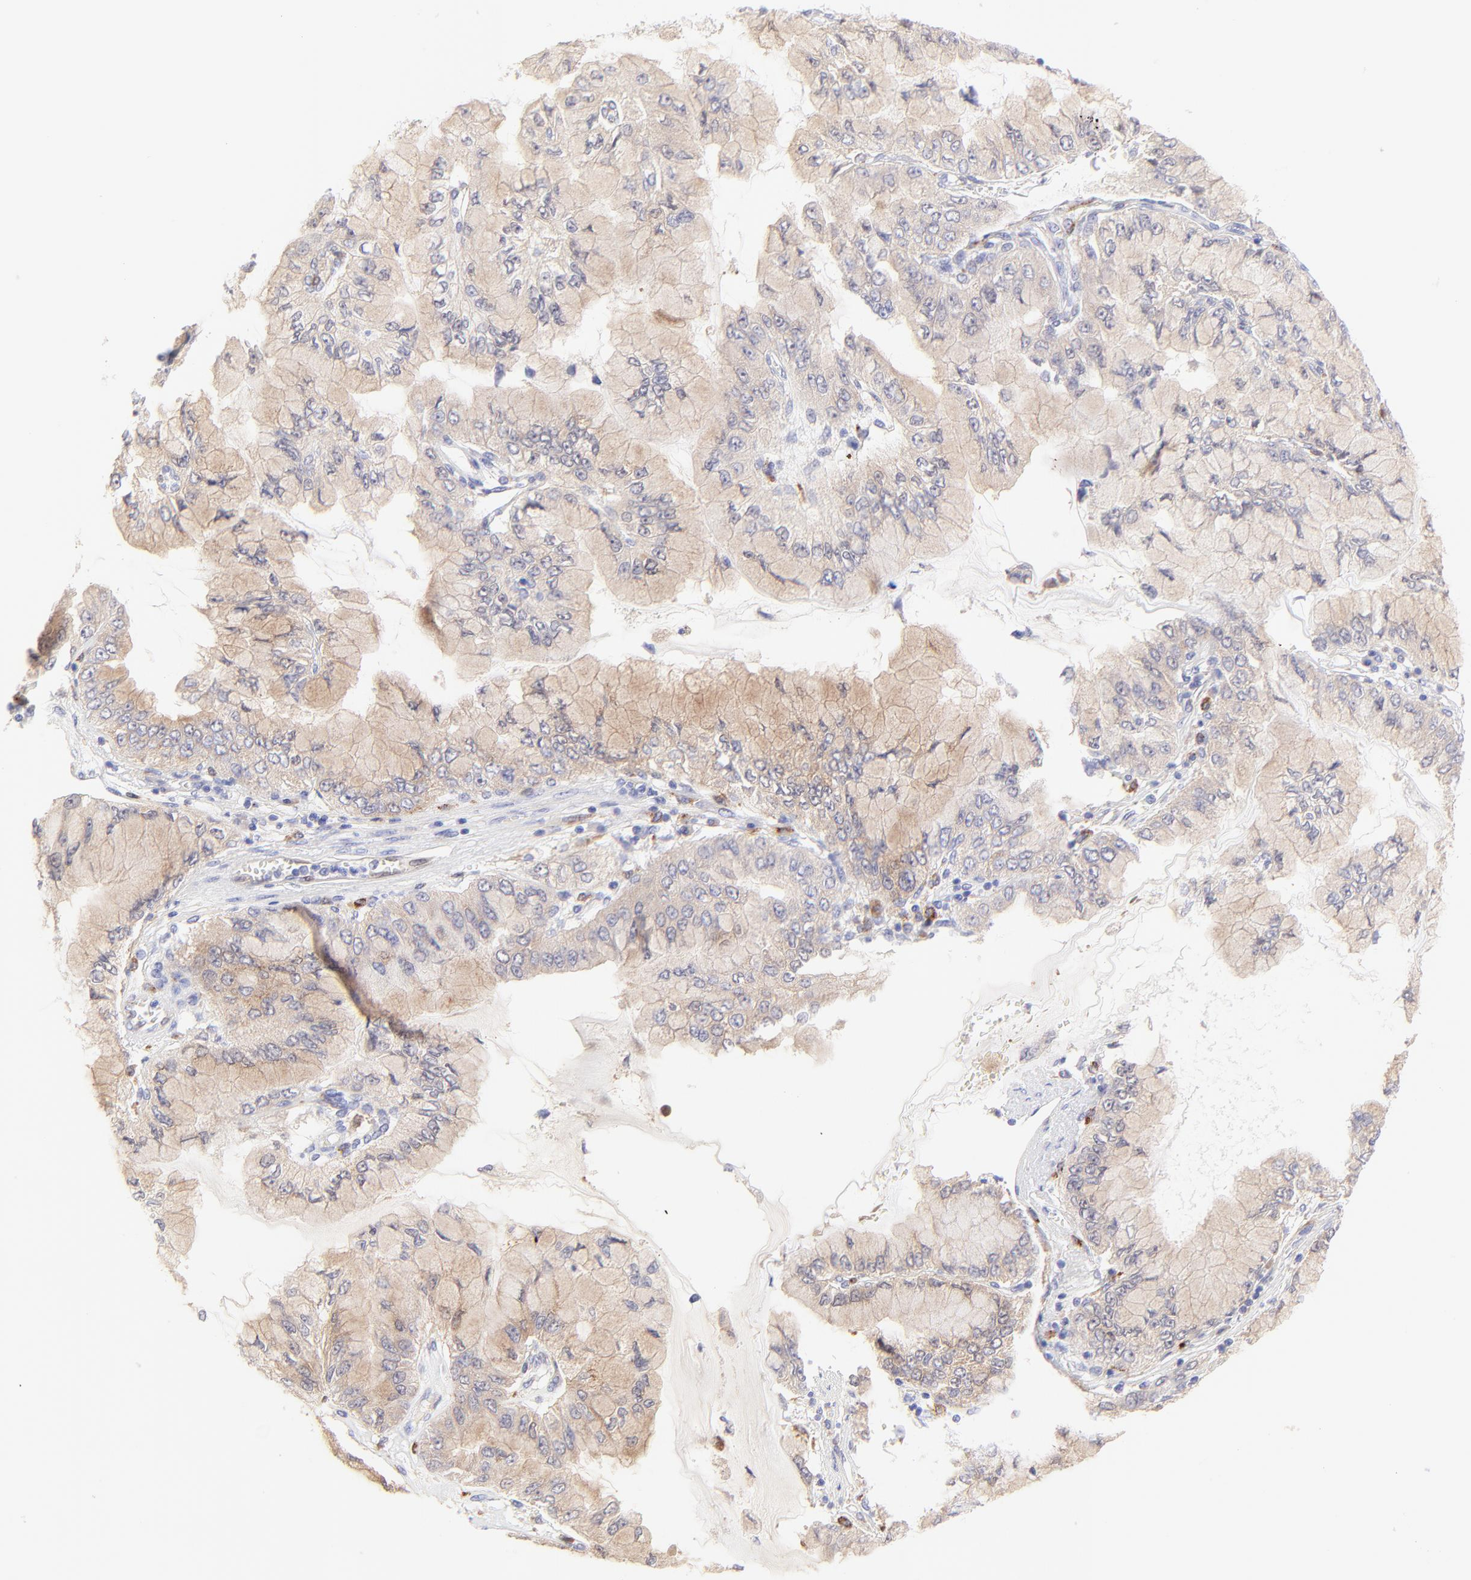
{"staining": {"intensity": "weak", "quantity": ">75%", "location": "cytoplasmic/membranous"}, "tissue": "liver cancer", "cell_type": "Tumor cells", "image_type": "cancer", "snomed": [{"axis": "morphology", "description": "Cholangiocarcinoma"}, {"axis": "topography", "description": "Liver"}], "caption": "Weak cytoplasmic/membranous protein expression is present in about >75% of tumor cells in liver cancer (cholangiocarcinoma). (DAB IHC, brown staining for protein, blue staining for nuclei).", "gene": "HYAL1", "patient": {"sex": "female", "age": 79}}